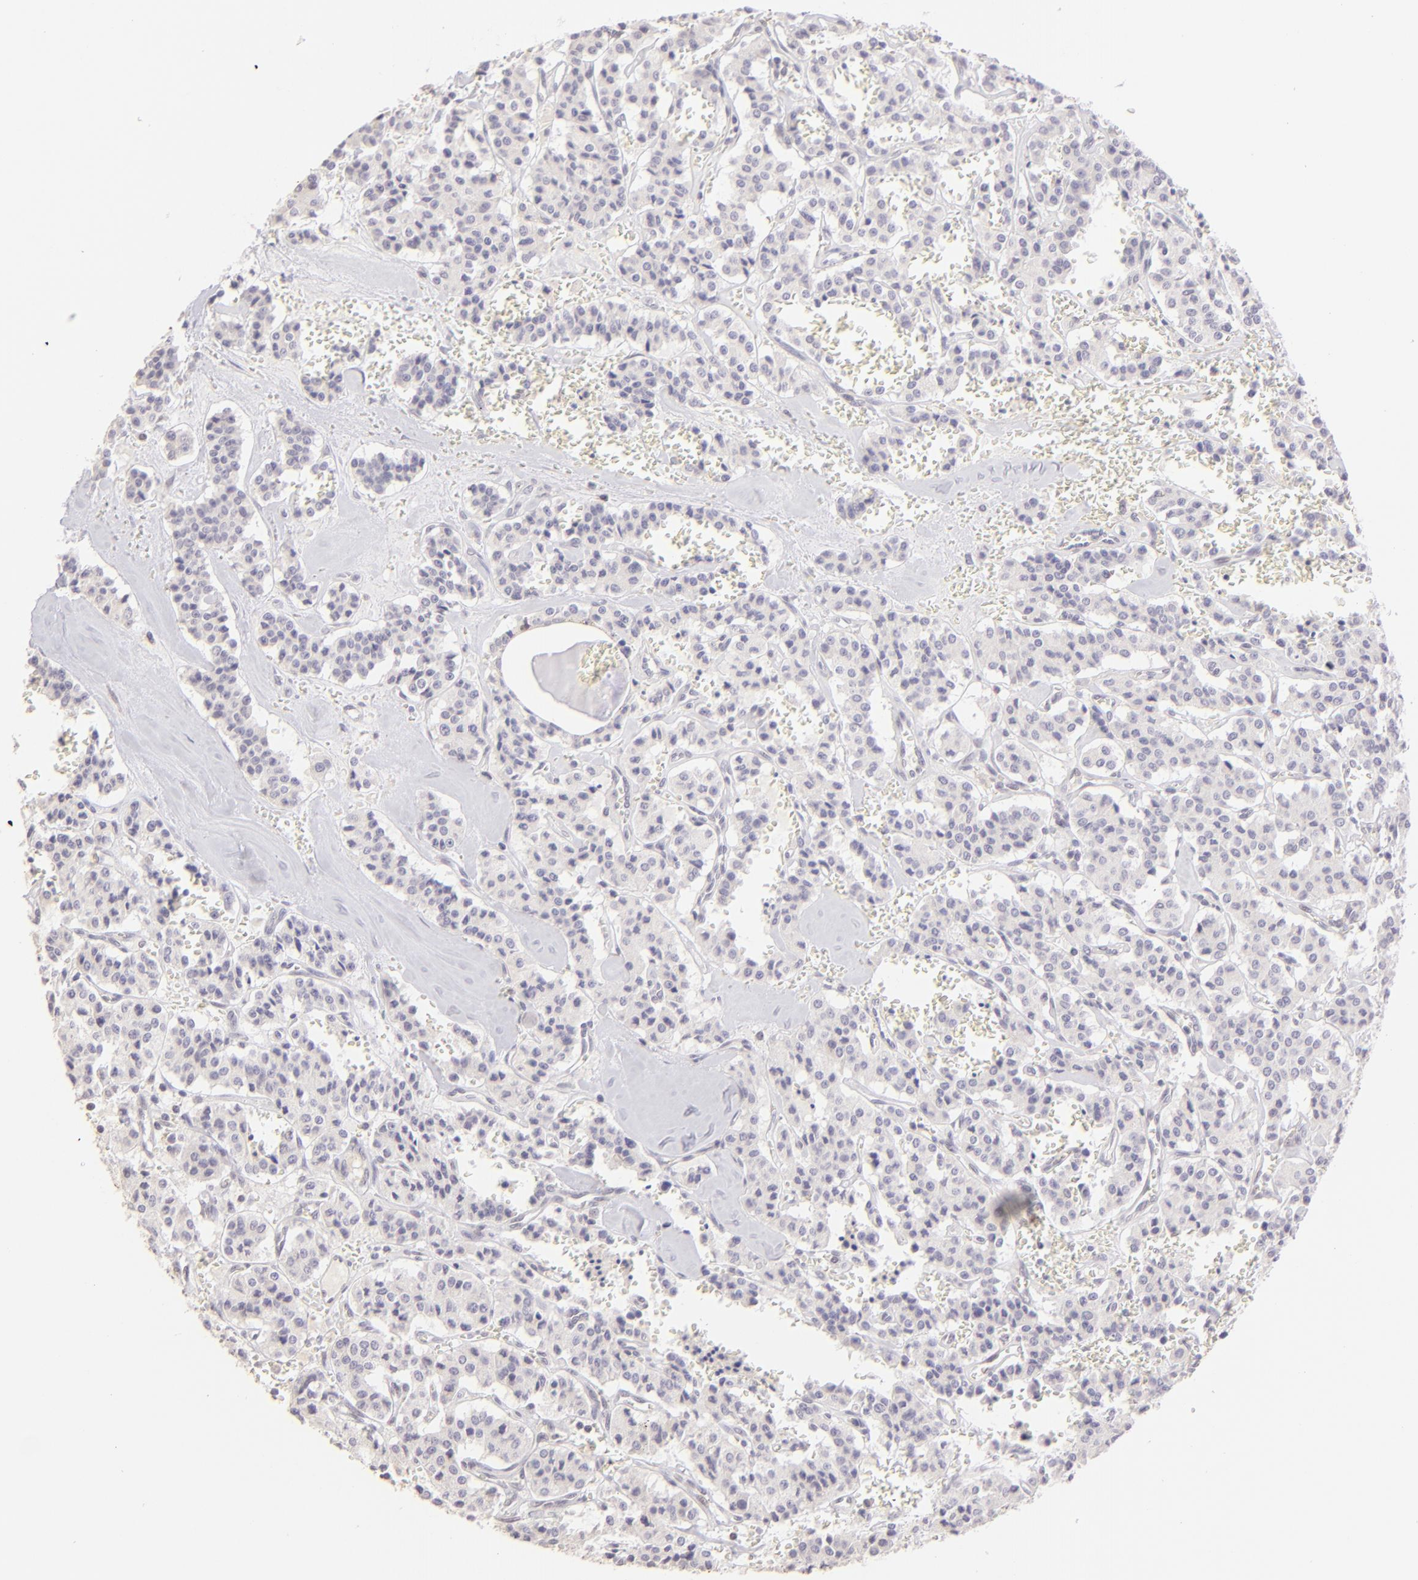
{"staining": {"intensity": "negative", "quantity": "none", "location": "none"}, "tissue": "carcinoid", "cell_type": "Tumor cells", "image_type": "cancer", "snomed": [{"axis": "morphology", "description": "Carcinoid, malignant, NOS"}, {"axis": "topography", "description": "Bronchus"}], "caption": "Histopathology image shows no significant protein positivity in tumor cells of carcinoid. (Stains: DAB (3,3'-diaminobenzidine) immunohistochemistry with hematoxylin counter stain, Microscopy: brightfield microscopy at high magnification).", "gene": "MAGEA1", "patient": {"sex": "male", "age": 55}}